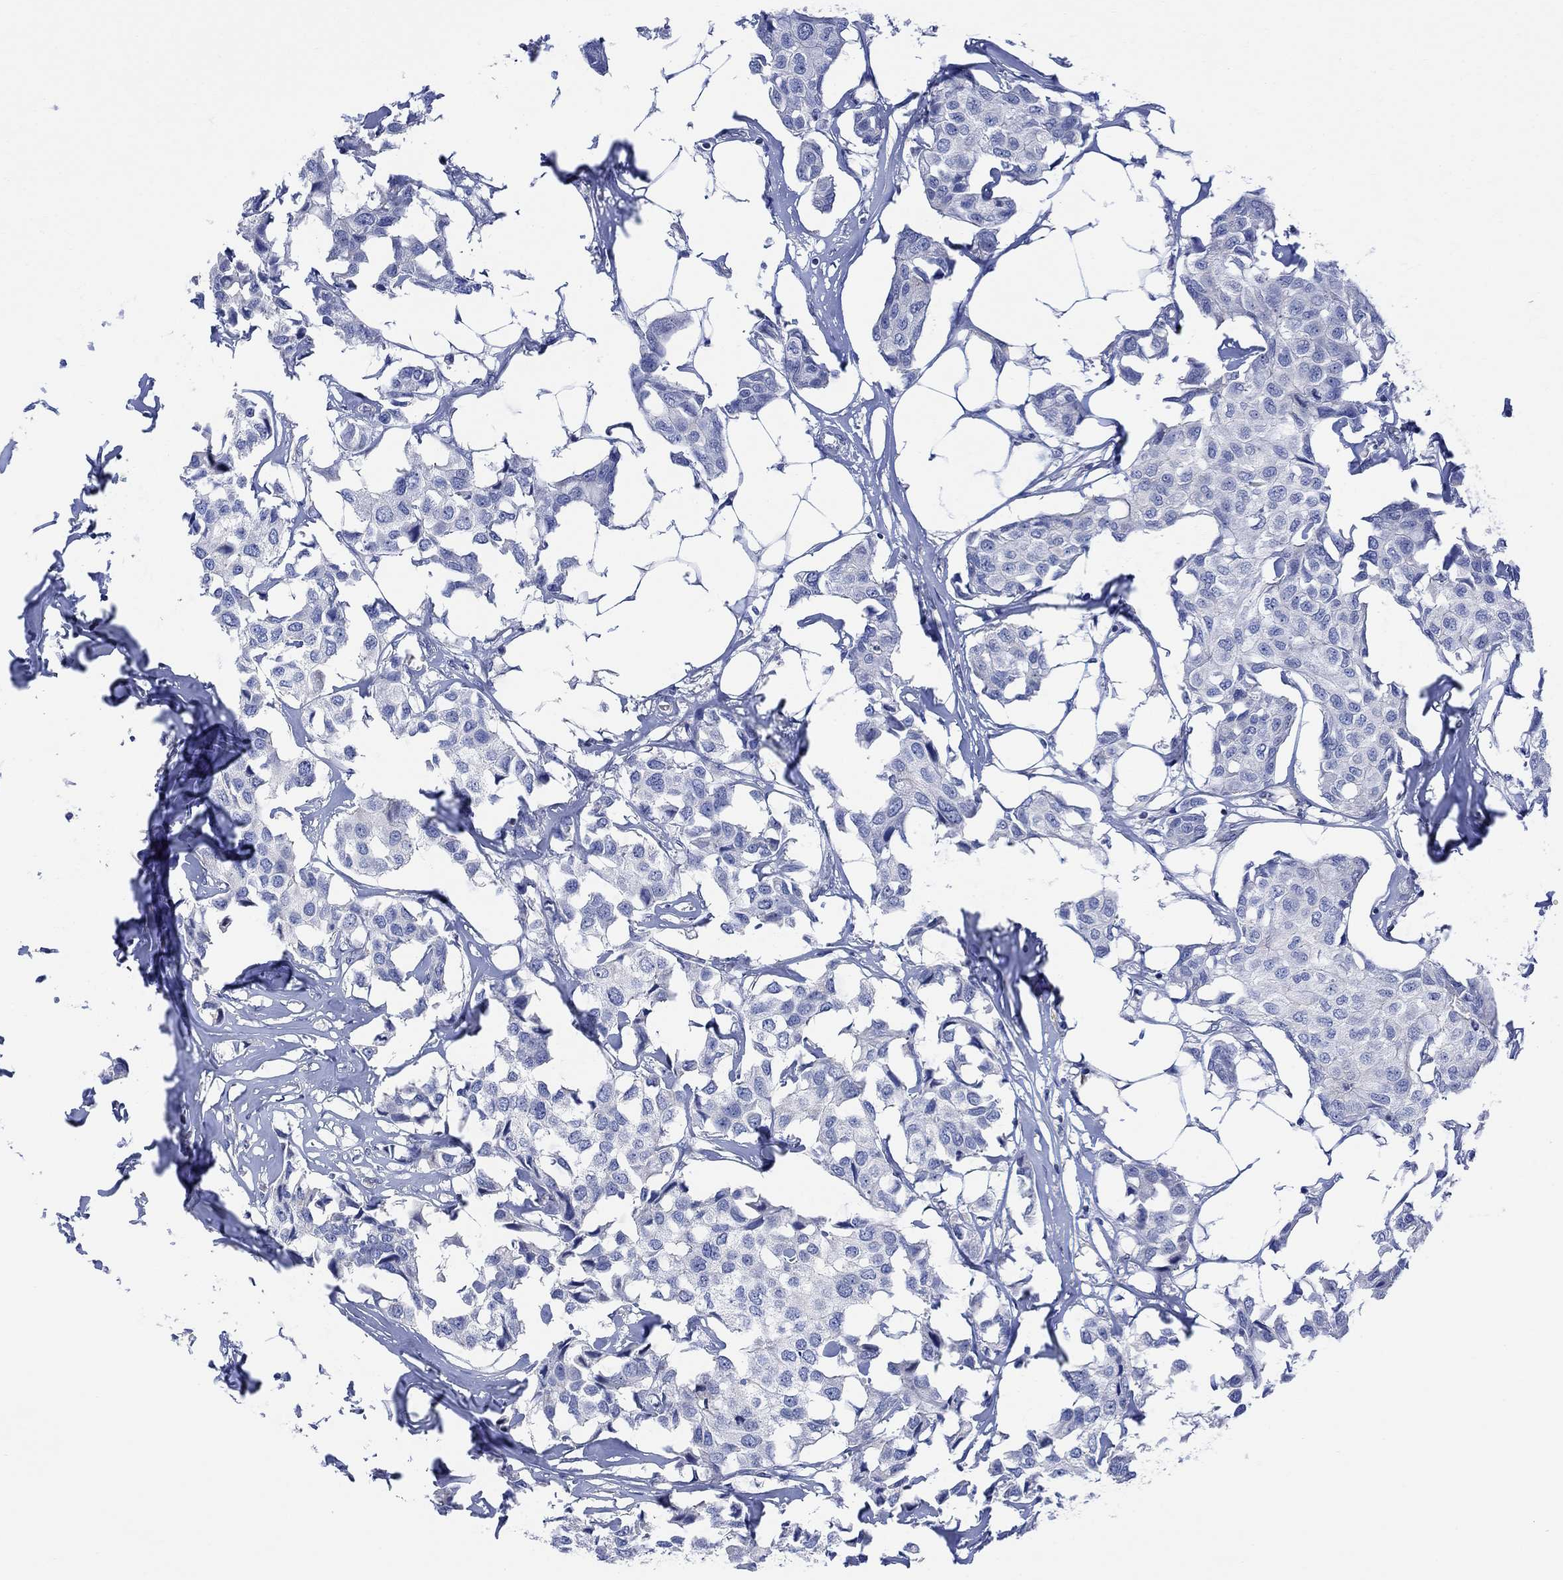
{"staining": {"intensity": "negative", "quantity": "none", "location": "none"}, "tissue": "breast cancer", "cell_type": "Tumor cells", "image_type": "cancer", "snomed": [{"axis": "morphology", "description": "Duct carcinoma"}, {"axis": "topography", "description": "Breast"}], "caption": "A high-resolution histopathology image shows IHC staining of breast cancer, which demonstrates no significant staining in tumor cells. (Brightfield microscopy of DAB (3,3'-diaminobenzidine) immunohistochemistry (IHC) at high magnification).", "gene": "GBP5", "patient": {"sex": "female", "age": 80}}